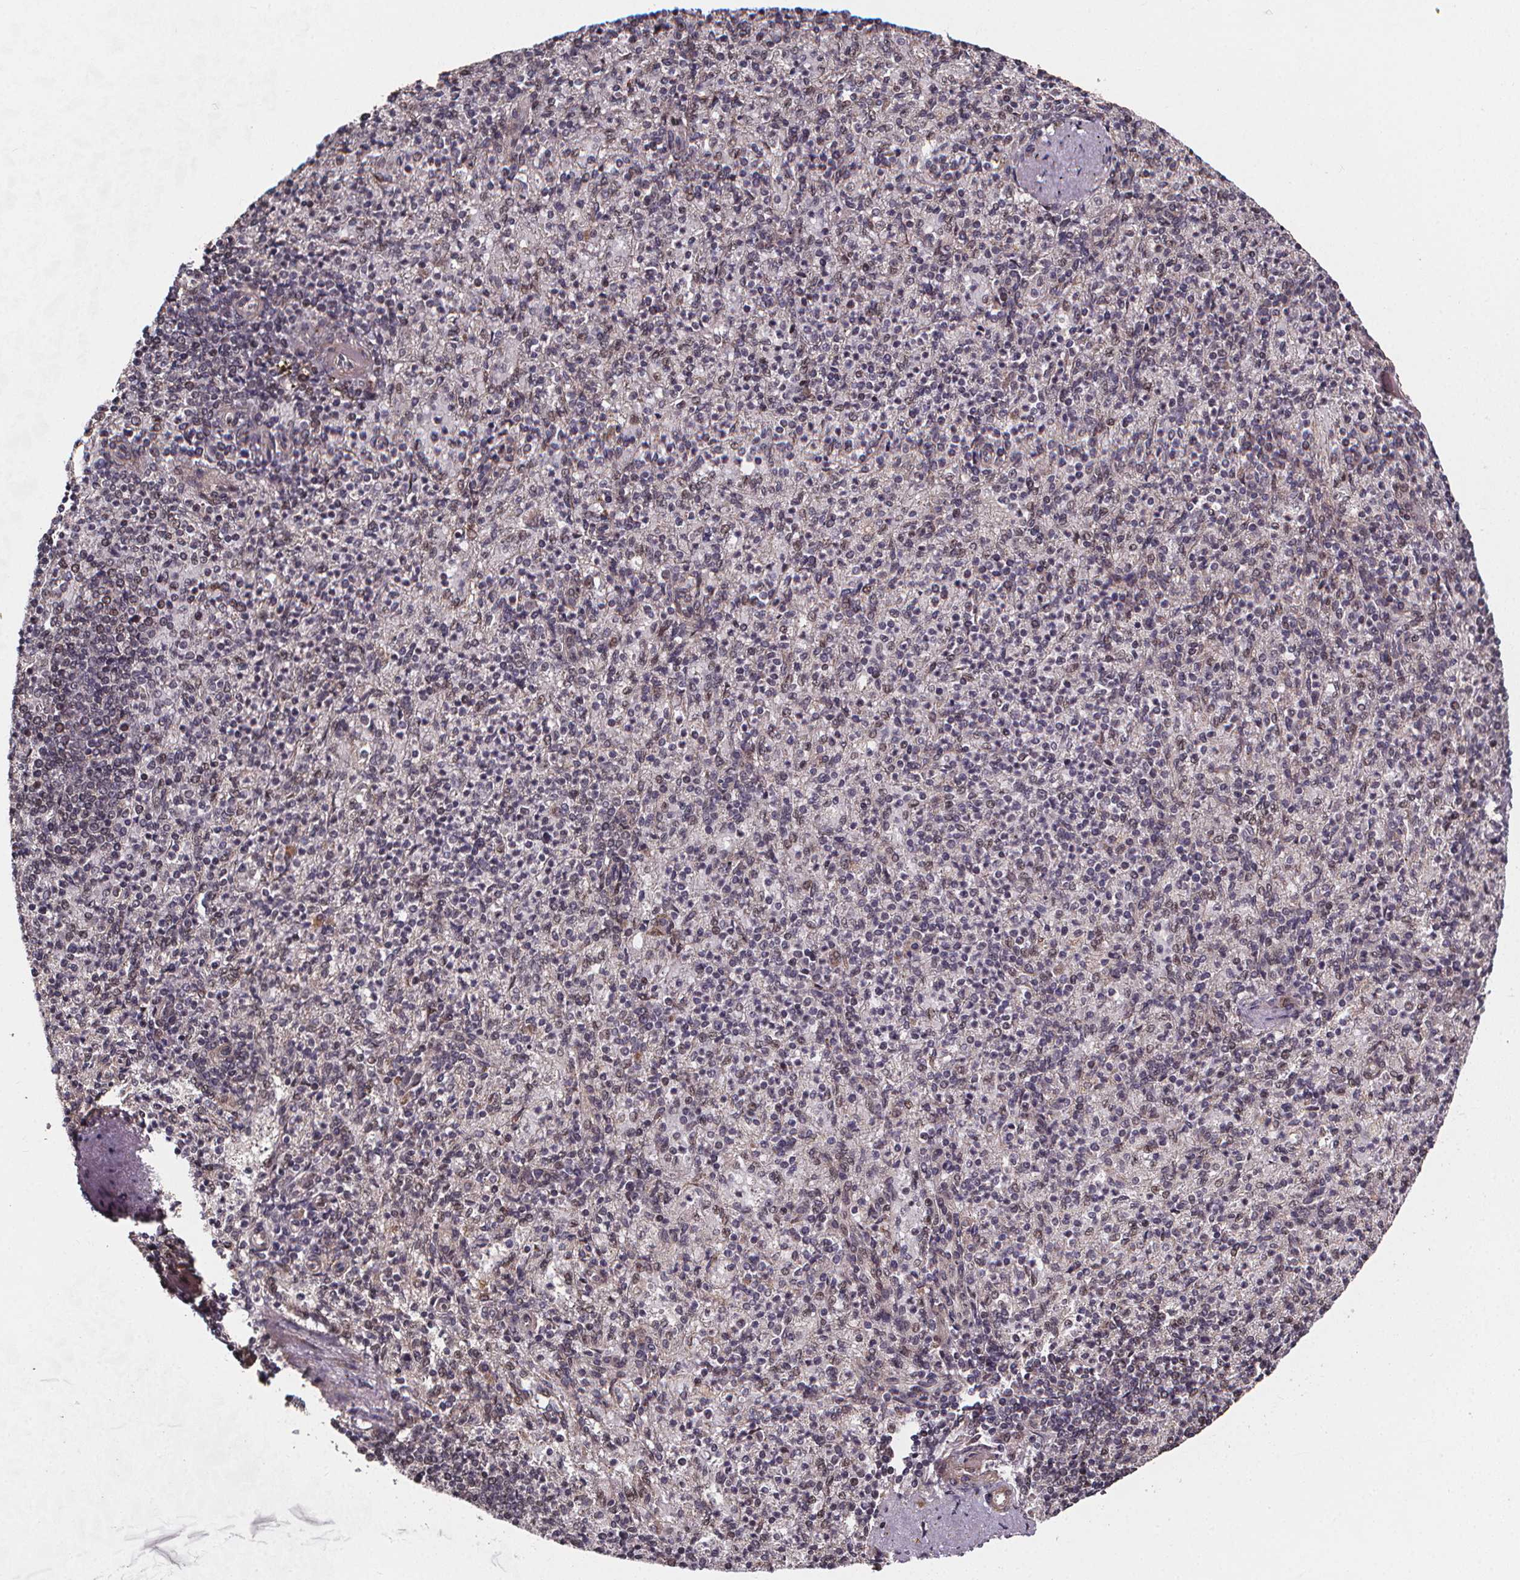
{"staining": {"intensity": "negative", "quantity": "none", "location": "none"}, "tissue": "spleen", "cell_type": "Cells in red pulp", "image_type": "normal", "snomed": [{"axis": "morphology", "description": "Normal tissue, NOS"}, {"axis": "topography", "description": "Spleen"}], "caption": "DAB immunohistochemical staining of benign spleen displays no significant staining in cells in red pulp.", "gene": "DDIT3", "patient": {"sex": "female", "age": 74}}